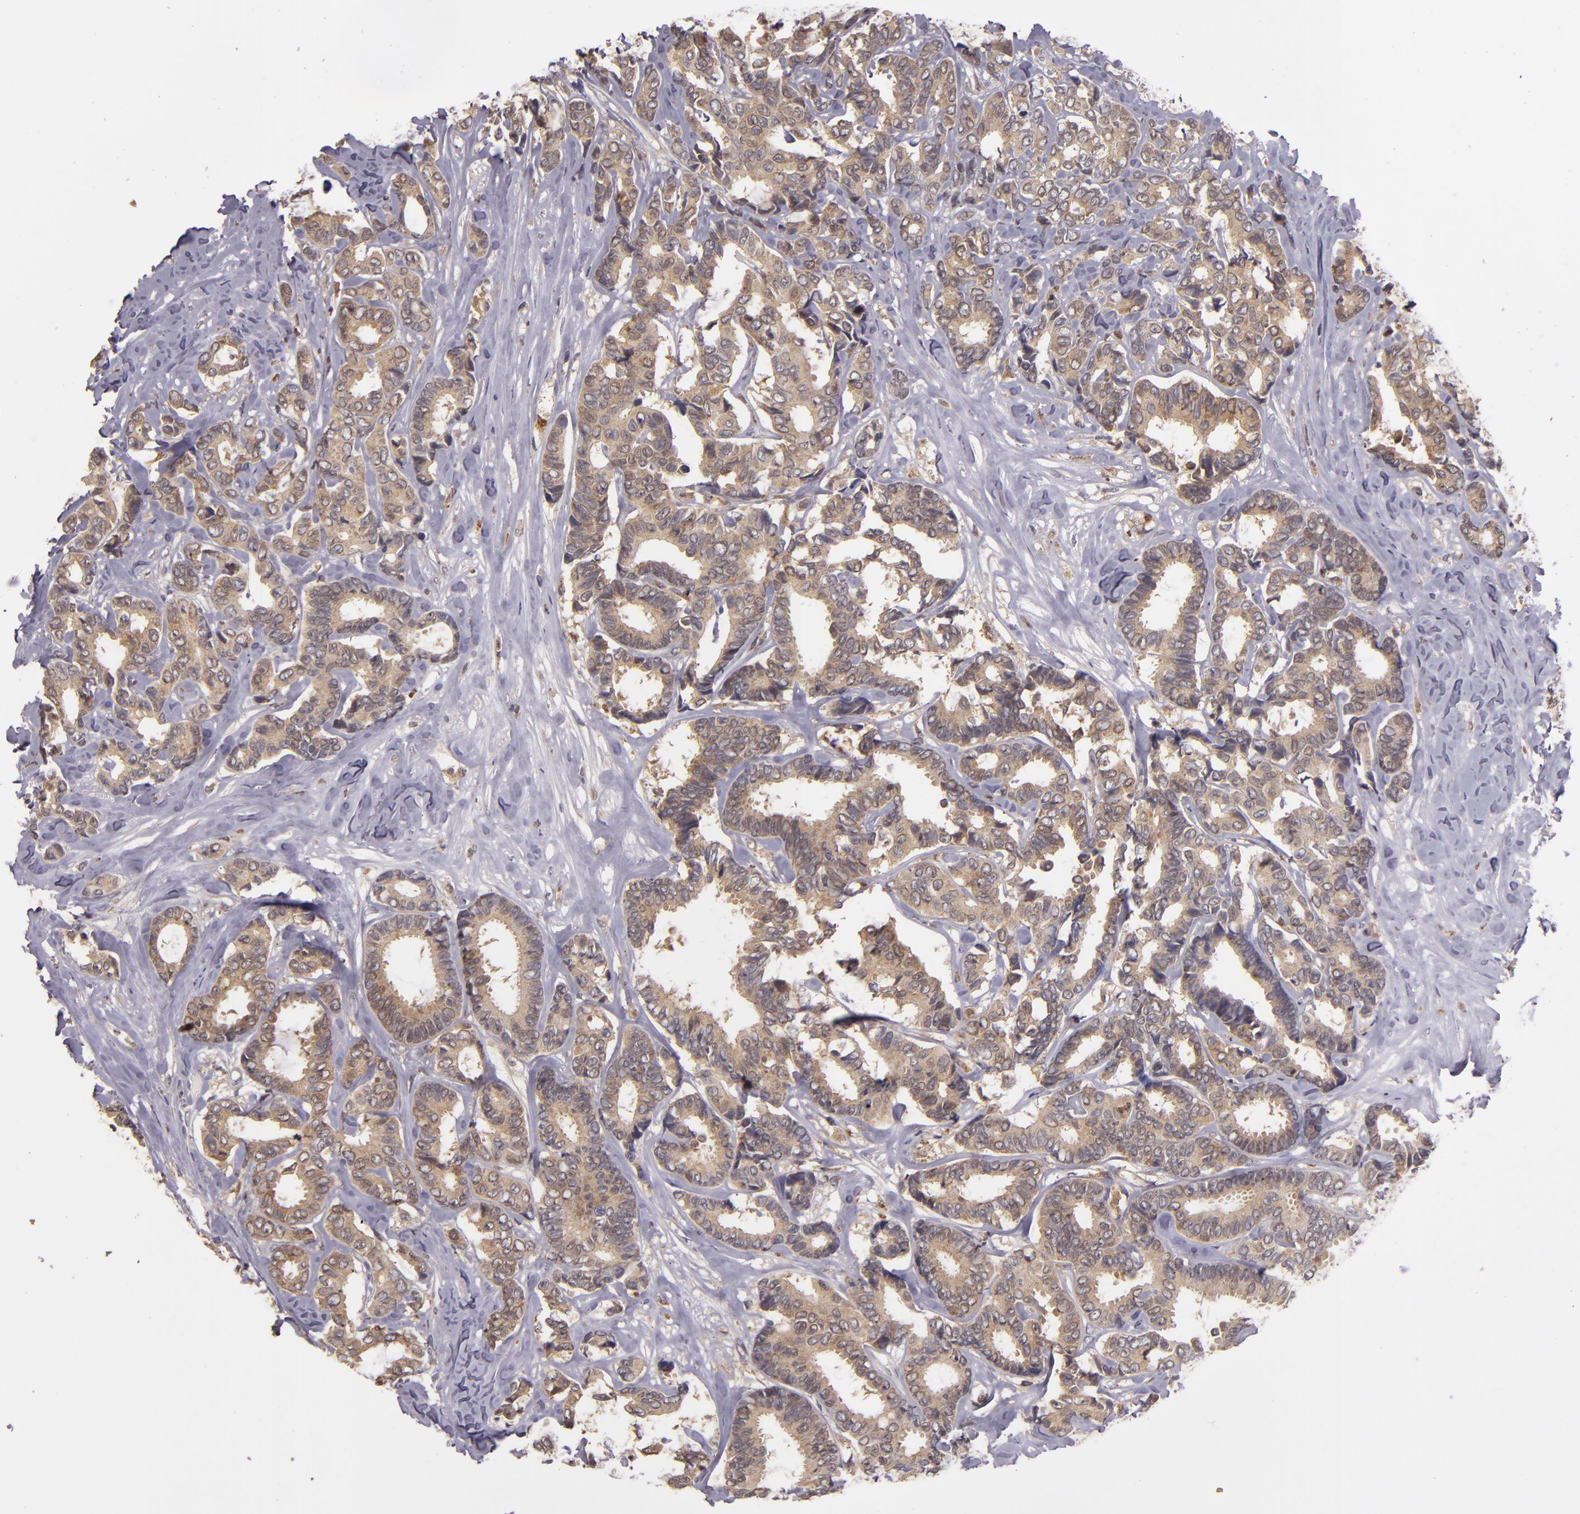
{"staining": {"intensity": "moderate", "quantity": ">75%", "location": "cytoplasmic/membranous"}, "tissue": "breast cancer", "cell_type": "Tumor cells", "image_type": "cancer", "snomed": [{"axis": "morphology", "description": "Duct carcinoma"}, {"axis": "topography", "description": "Breast"}], "caption": "Breast intraductal carcinoma stained for a protein exhibits moderate cytoplasmic/membranous positivity in tumor cells.", "gene": "FHIT", "patient": {"sex": "female", "age": 87}}